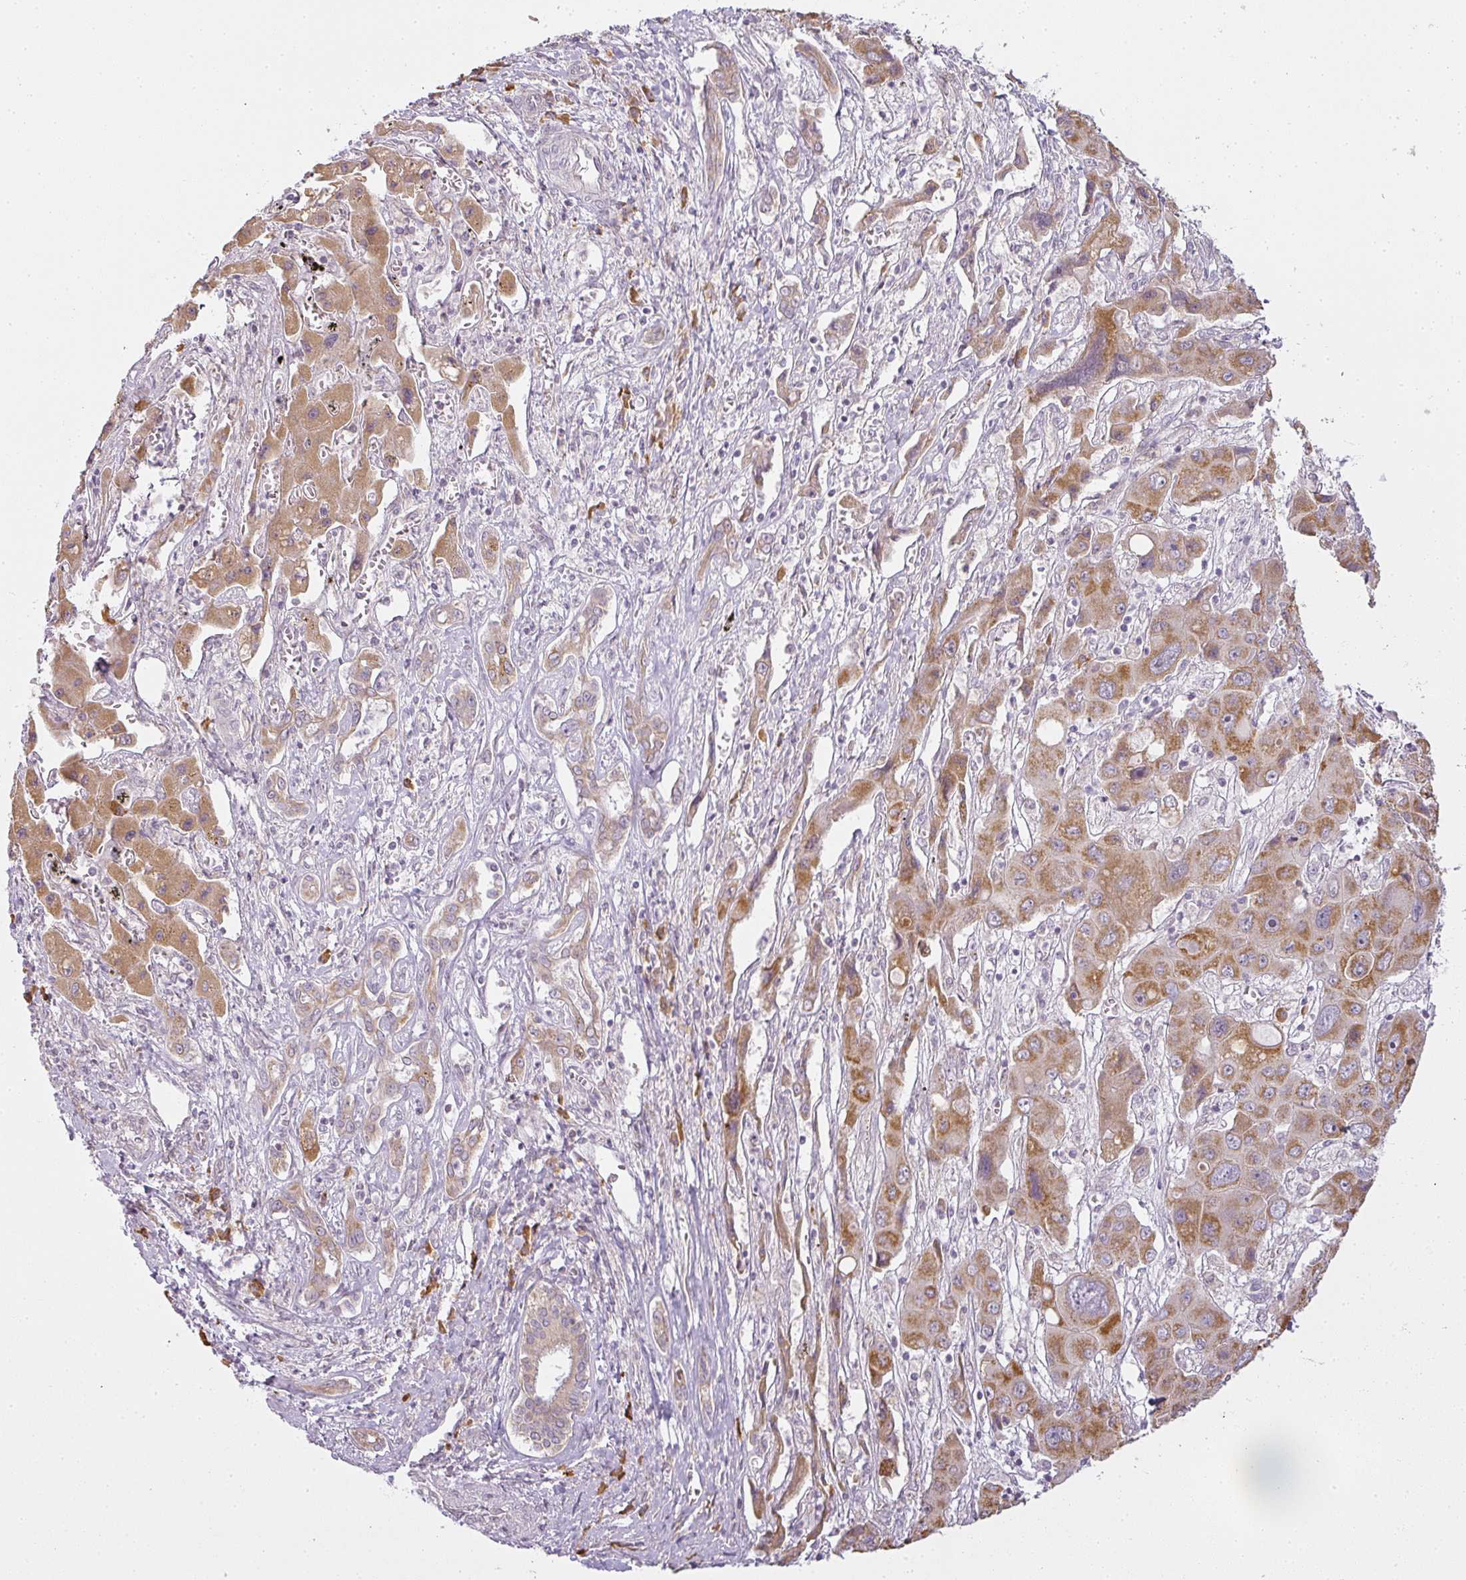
{"staining": {"intensity": "moderate", "quantity": ">75%", "location": "cytoplasmic/membranous"}, "tissue": "liver cancer", "cell_type": "Tumor cells", "image_type": "cancer", "snomed": [{"axis": "morphology", "description": "Cholangiocarcinoma"}, {"axis": "topography", "description": "Liver"}], "caption": "About >75% of tumor cells in liver cancer (cholangiocarcinoma) show moderate cytoplasmic/membranous protein staining as visualized by brown immunohistochemical staining.", "gene": "LY75", "patient": {"sex": "male", "age": 67}}